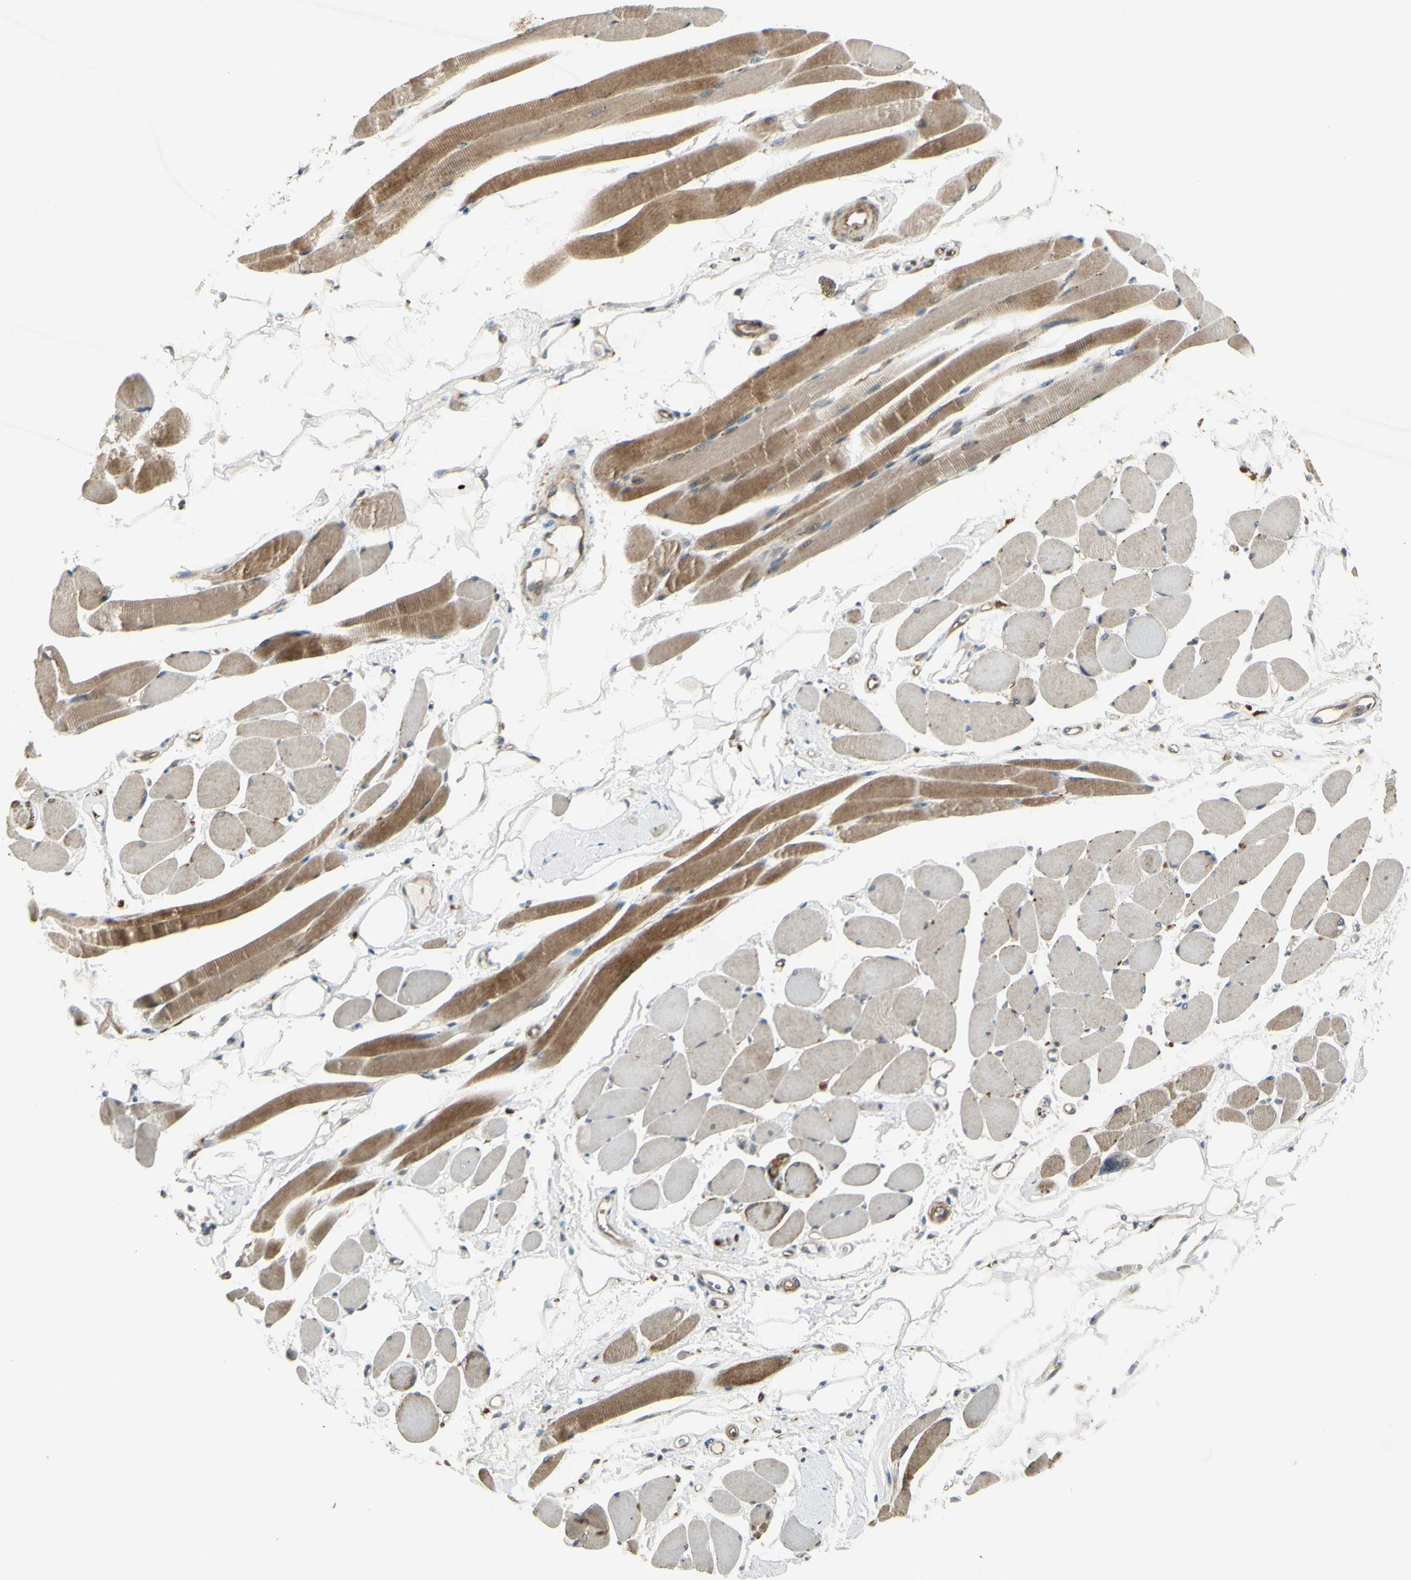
{"staining": {"intensity": "moderate", "quantity": ">75%", "location": "cytoplasmic/membranous"}, "tissue": "skeletal muscle", "cell_type": "Myocytes", "image_type": "normal", "snomed": [{"axis": "morphology", "description": "Normal tissue, NOS"}, {"axis": "topography", "description": "Skeletal muscle"}, {"axis": "topography", "description": "Peripheral nerve tissue"}], "caption": "IHC histopathology image of unremarkable skeletal muscle stained for a protein (brown), which exhibits medium levels of moderate cytoplasmic/membranous positivity in about >75% of myocytes.", "gene": "NDFIP1", "patient": {"sex": "female", "age": 84}}